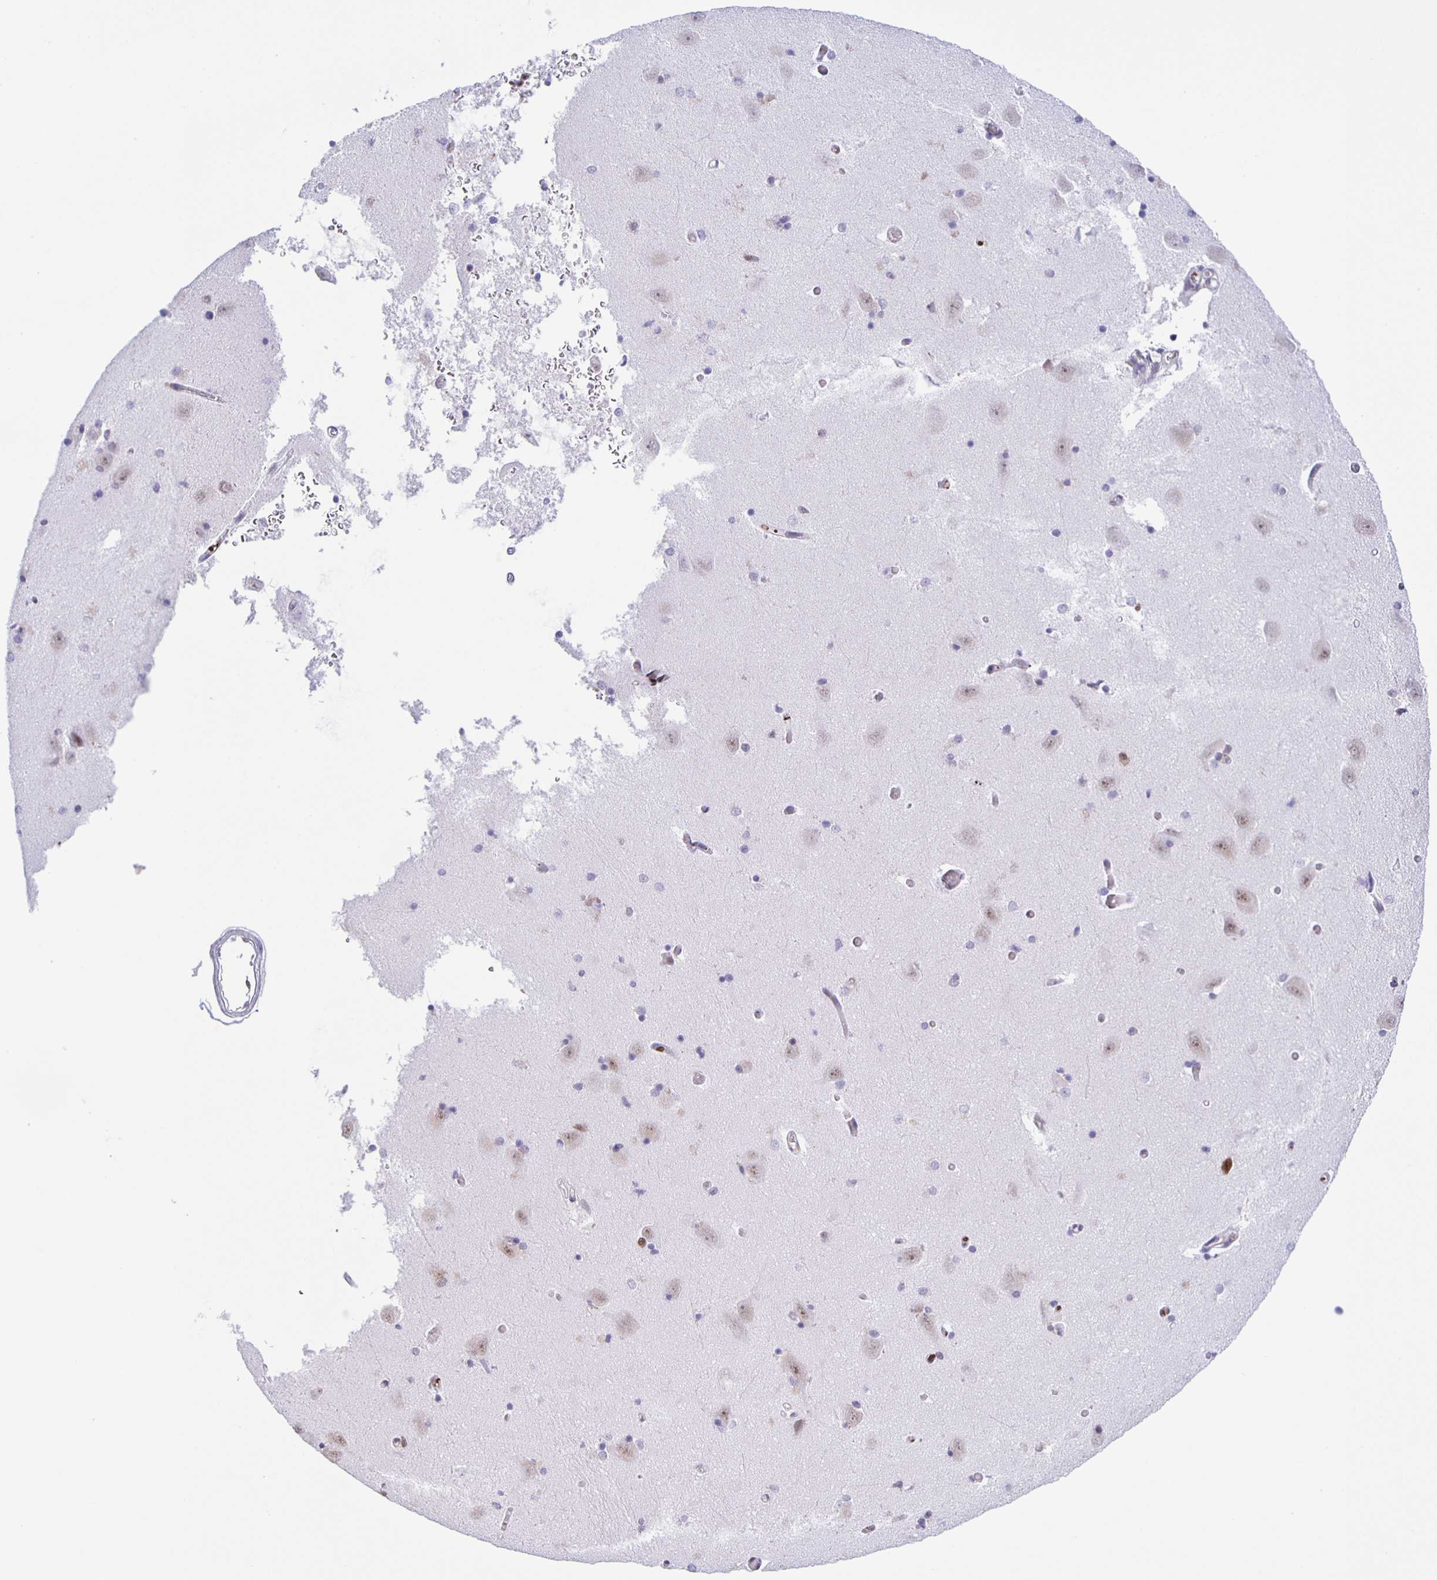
{"staining": {"intensity": "weak", "quantity": "<25%", "location": "nuclear"}, "tissue": "caudate", "cell_type": "Glial cells", "image_type": "normal", "snomed": [{"axis": "morphology", "description": "Normal tissue, NOS"}, {"axis": "topography", "description": "Lateral ventricle wall"}, {"axis": "topography", "description": "Hippocampus"}], "caption": "The histopathology image displays no significant expression in glial cells of caudate. The staining was performed using DAB (3,3'-diaminobenzidine) to visualize the protein expression in brown, while the nuclei were stained in blue with hematoxylin (Magnification: 20x).", "gene": "ZRANB2", "patient": {"sex": "female", "age": 63}}